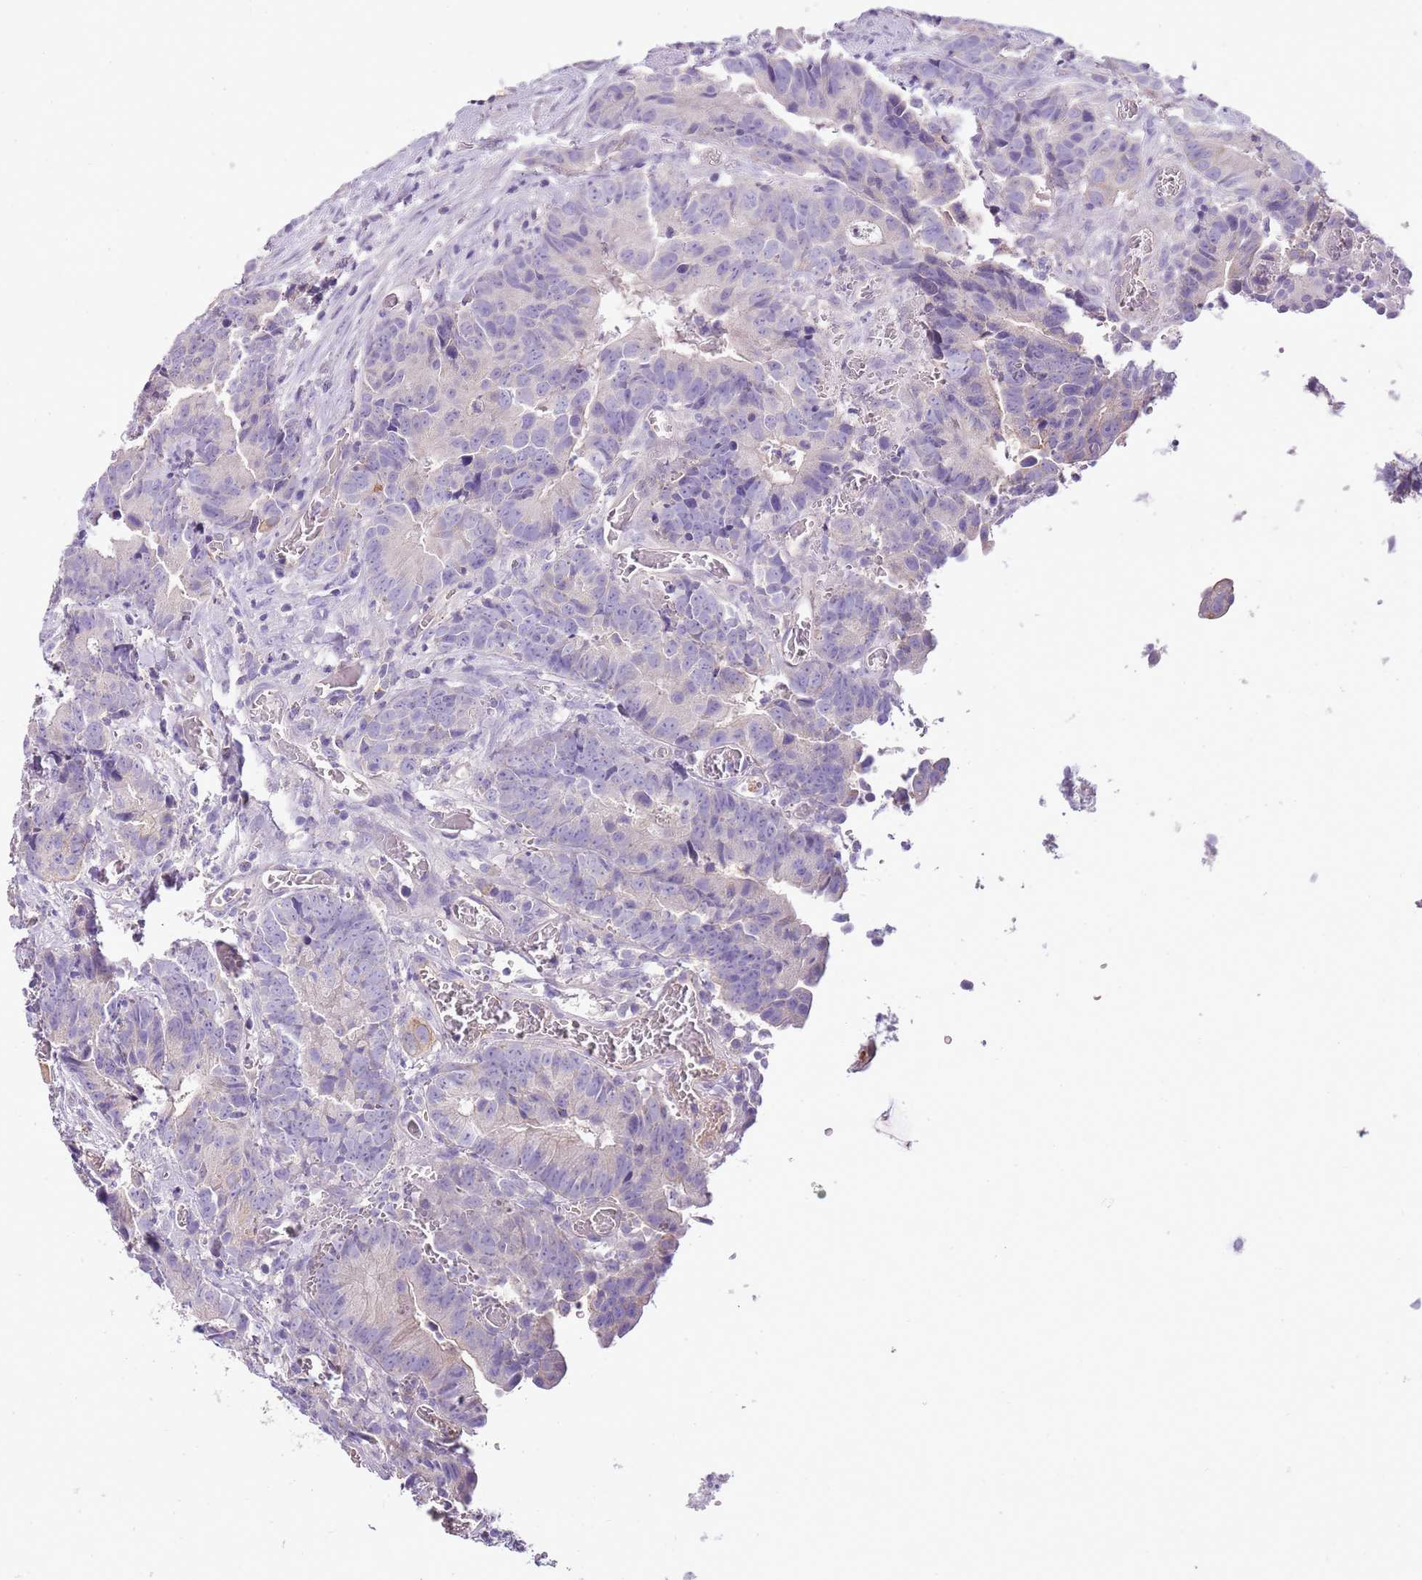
{"staining": {"intensity": "negative", "quantity": "none", "location": "none"}, "tissue": "colorectal cancer", "cell_type": "Tumor cells", "image_type": "cancer", "snomed": [{"axis": "morphology", "description": "Adenocarcinoma, NOS"}, {"axis": "topography", "description": "Colon"}], "caption": "High magnification brightfield microscopy of adenocarcinoma (colorectal) stained with DAB (3,3'-diaminobenzidine) (brown) and counterstained with hematoxylin (blue): tumor cells show no significant staining.", "gene": "HES3", "patient": {"sex": "female", "age": 57}}